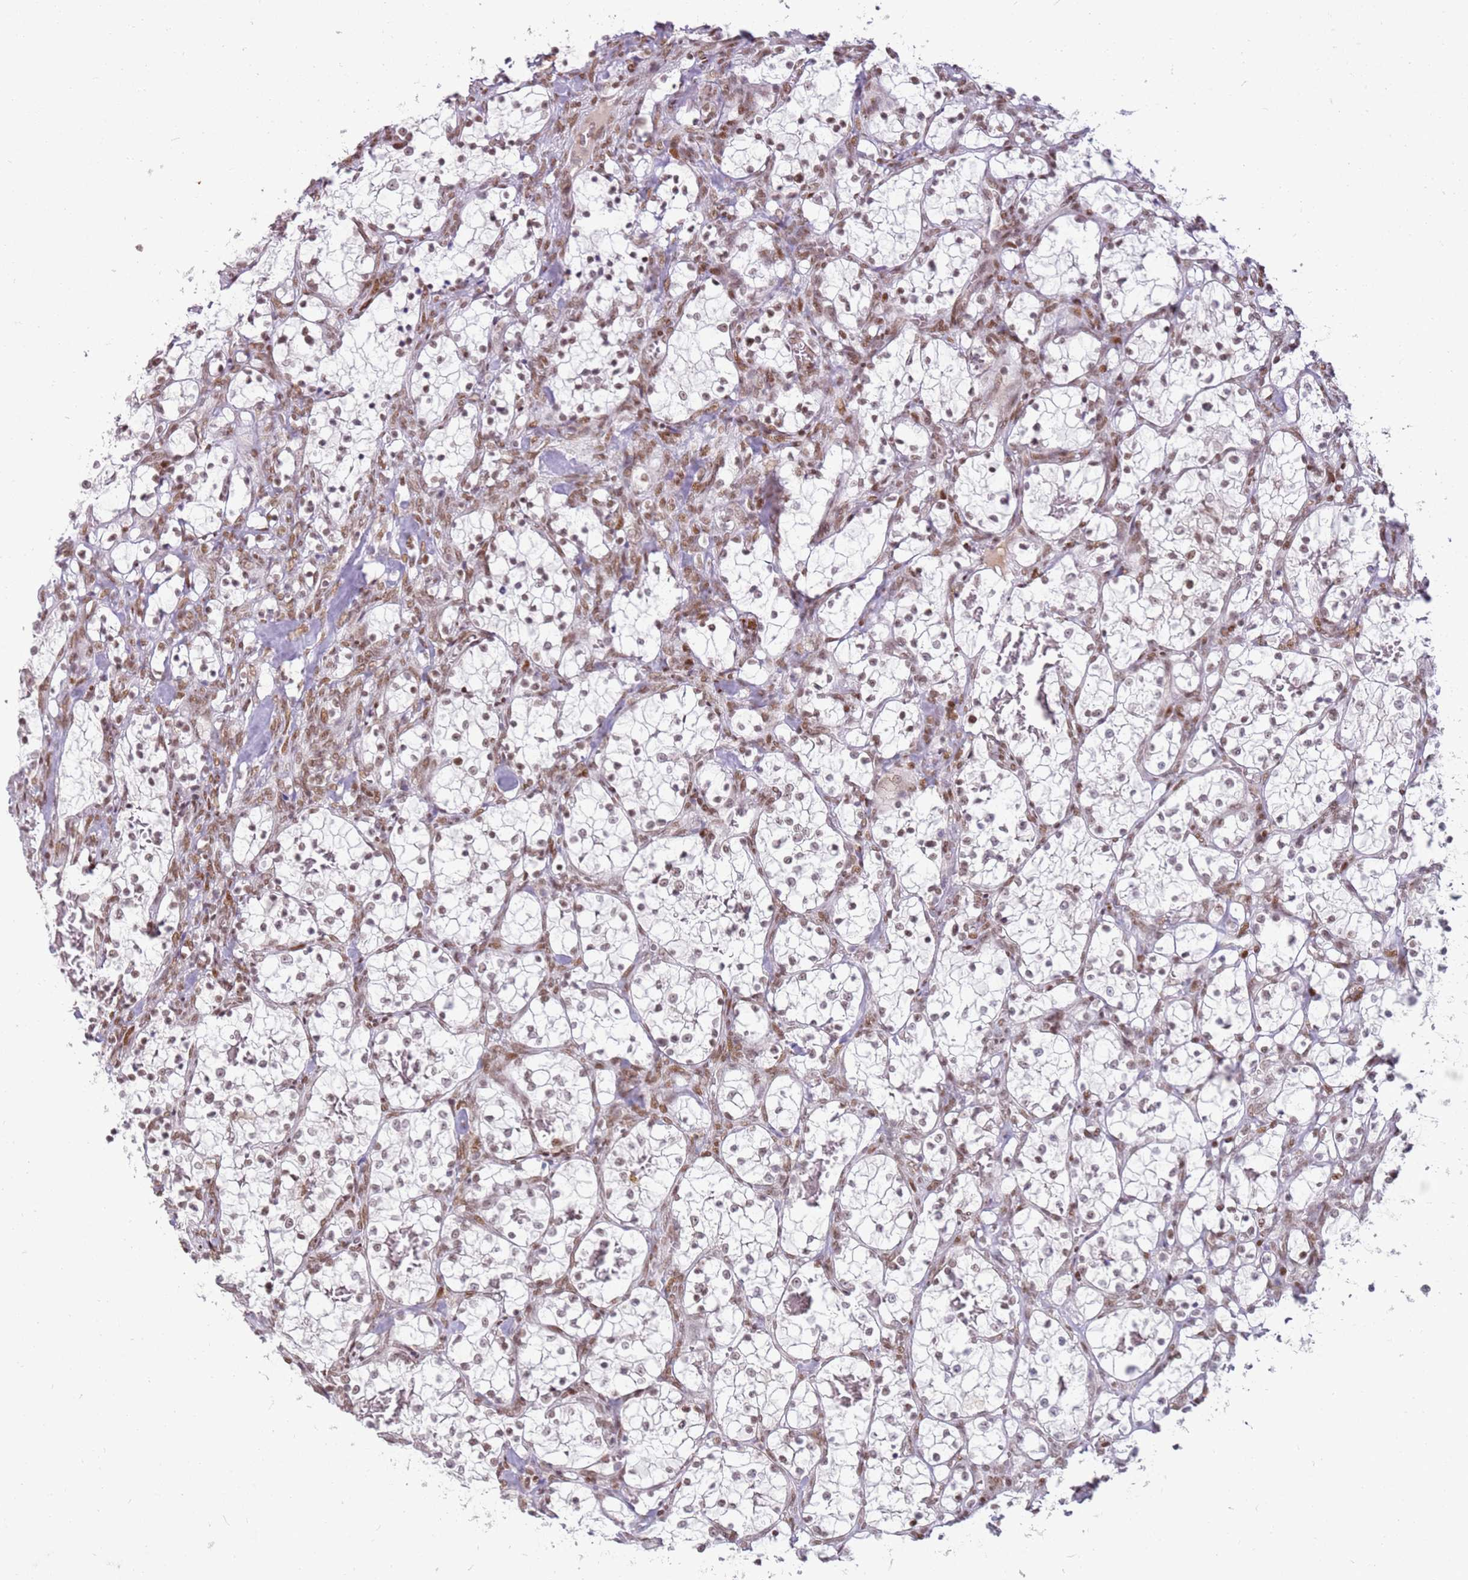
{"staining": {"intensity": "weak", "quantity": "25%-75%", "location": "nuclear"}, "tissue": "renal cancer", "cell_type": "Tumor cells", "image_type": "cancer", "snomed": [{"axis": "morphology", "description": "Adenocarcinoma, NOS"}, {"axis": "topography", "description": "Kidney"}], "caption": "This image demonstrates adenocarcinoma (renal) stained with immunohistochemistry to label a protein in brown. The nuclear of tumor cells show weak positivity for the protein. Nuclei are counter-stained blue.", "gene": "PHC2", "patient": {"sex": "female", "age": 69}}